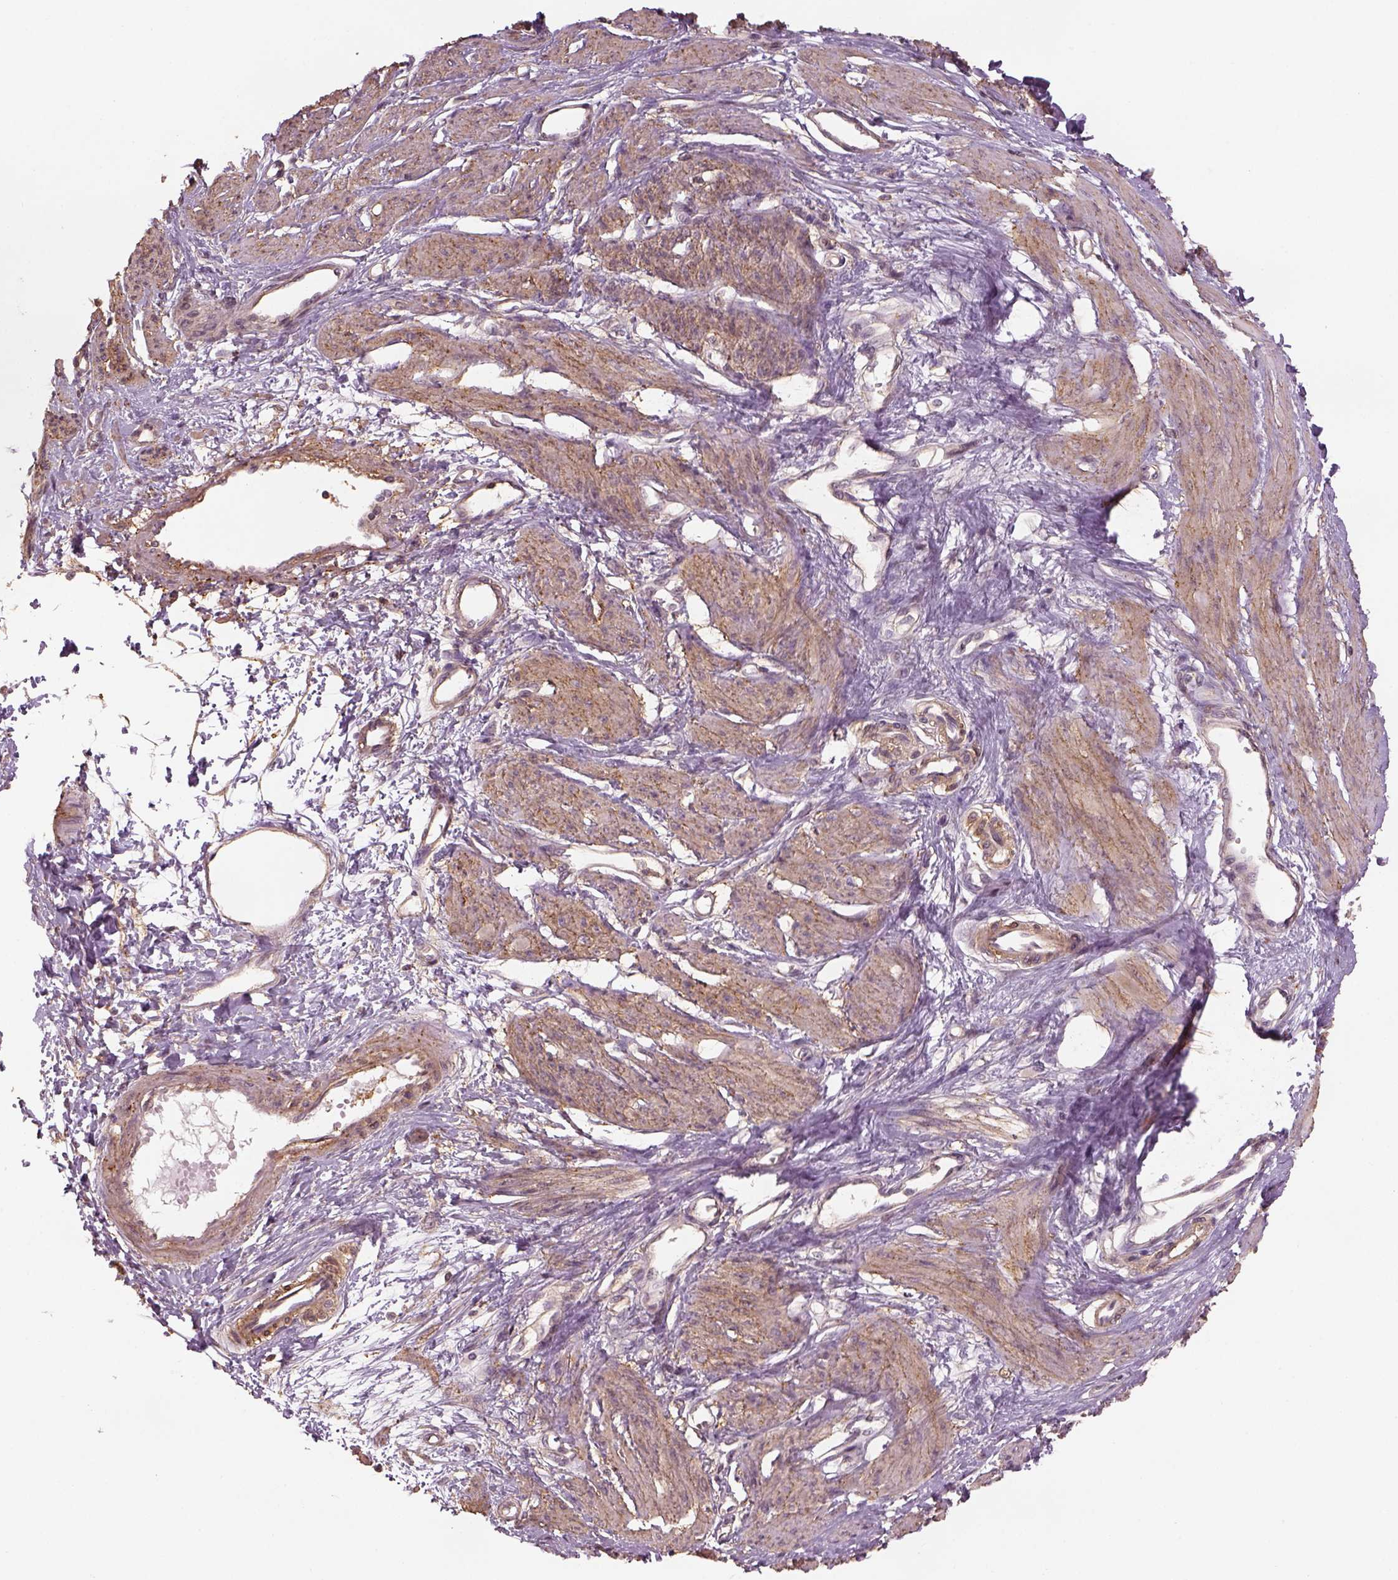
{"staining": {"intensity": "weak", "quantity": "25%-75%", "location": "cytoplasmic/membranous"}, "tissue": "smooth muscle", "cell_type": "Smooth muscle cells", "image_type": "normal", "snomed": [{"axis": "morphology", "description": "Normal tissue, NOS"}, {"axis": "topography", "description": "Smooth muscle"}, {"axis": "topography", "description": "Uterus"}], "caption": "Benign smooth muscle displays weak cytoplasmic/membranous positivity in about 25%-75% of smooth muscle cells, visualized by immunohistochemistry. Nuclei are stained in blue.", "gene": "LIN7A", "patient": {"sex": "female", "age": 39}}